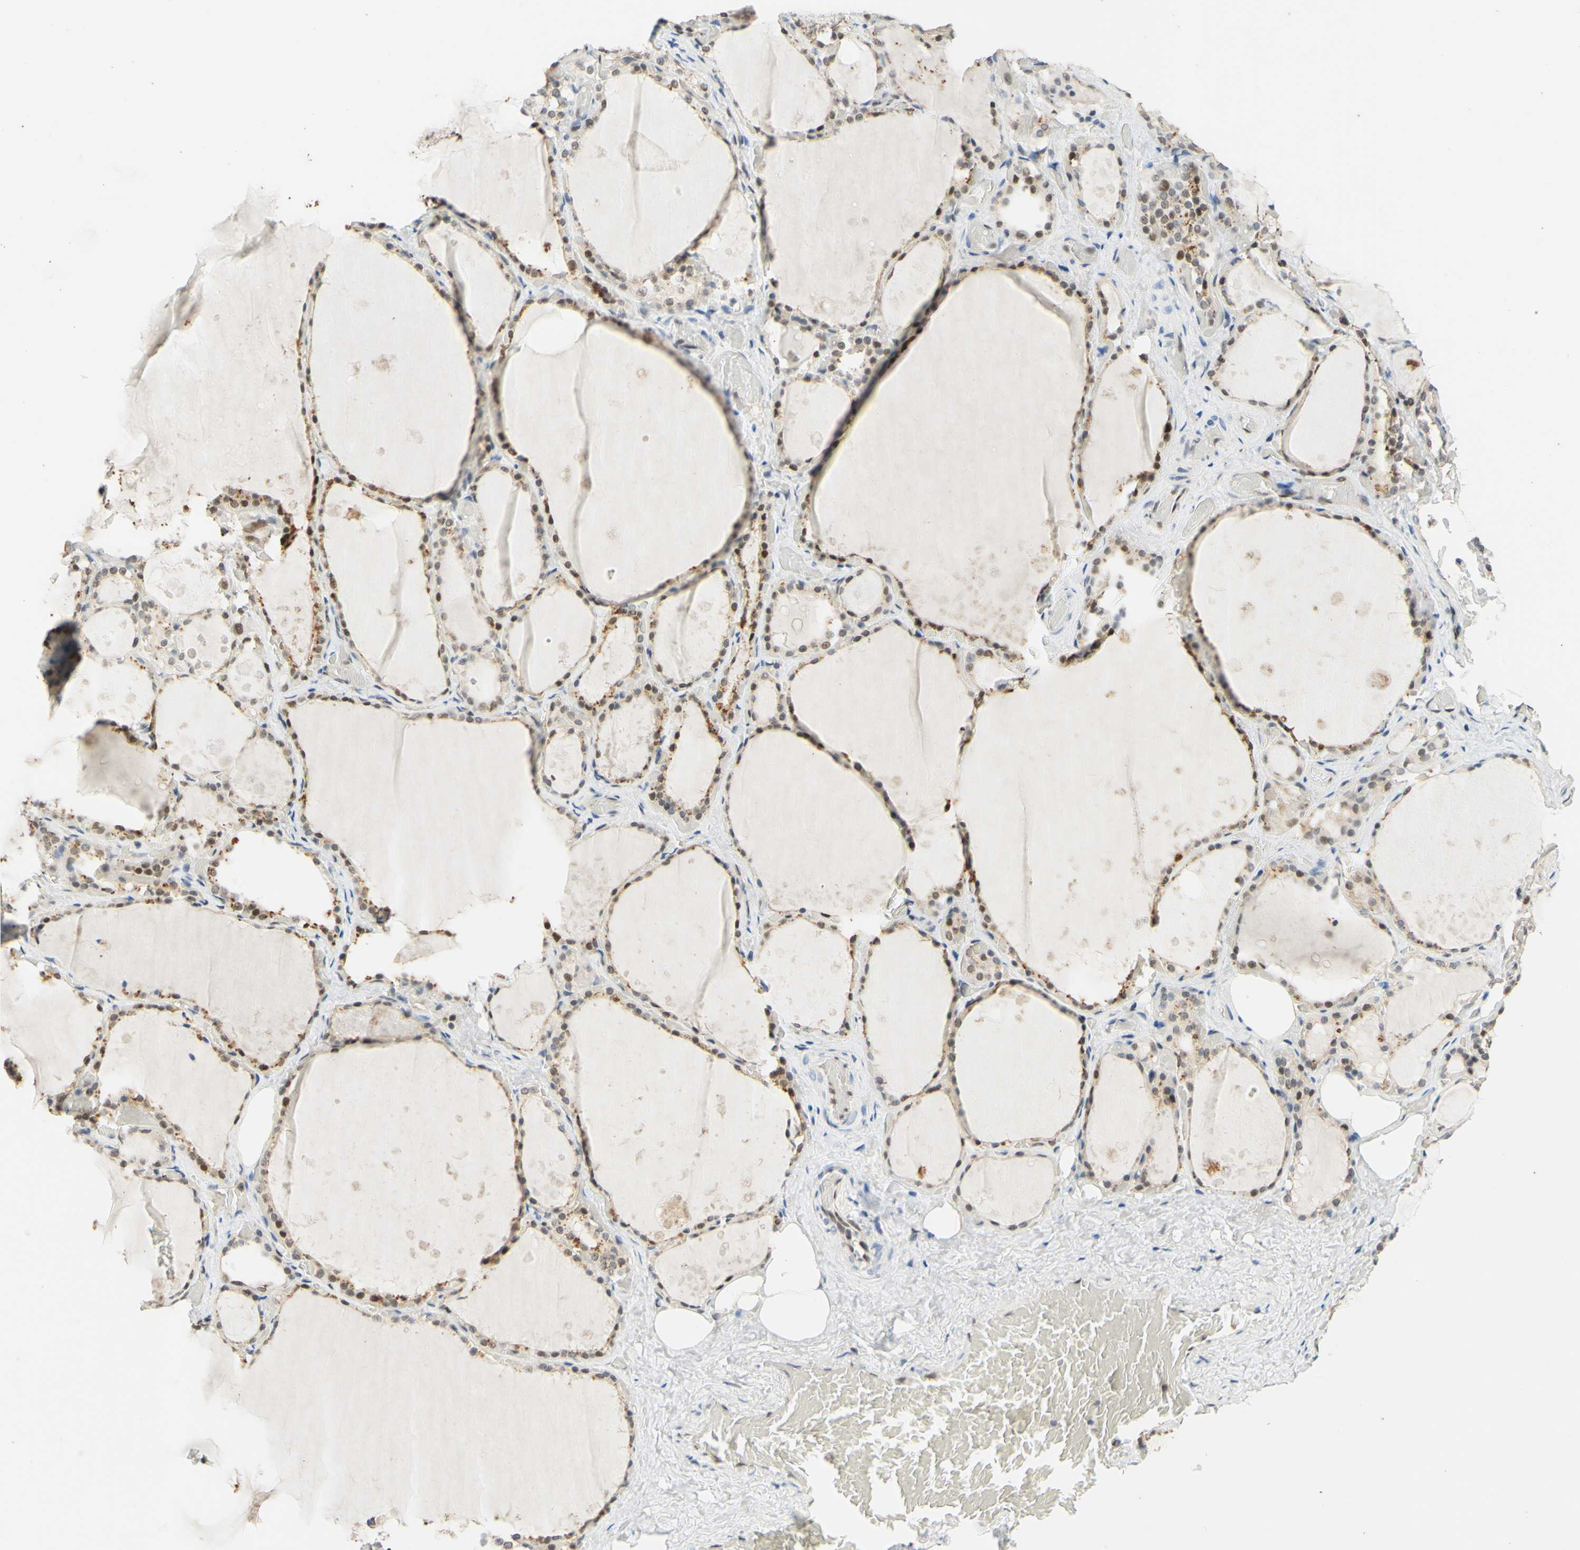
{"staining": {"intensity": "moderate", "quantity": ">75%", "location": "nuclear"}, "tissue": "thyroid gland", "cell_type": "Glandular cells", "image_type": "normal", "snomed": [{"axis": "morphology", "description": "Normal tissue, NOS"}, {"axis": "topography", "description": "Thyroid gland"}], "caption": "Protein analysis of benign thyroid gland reveals moderate nuclear positivity in approximately >75% of glandular cells. (IHC, brightfield microscopy, high magnification).", "gene": "POLB", "patient": {"sex": "male", "age": 61}}